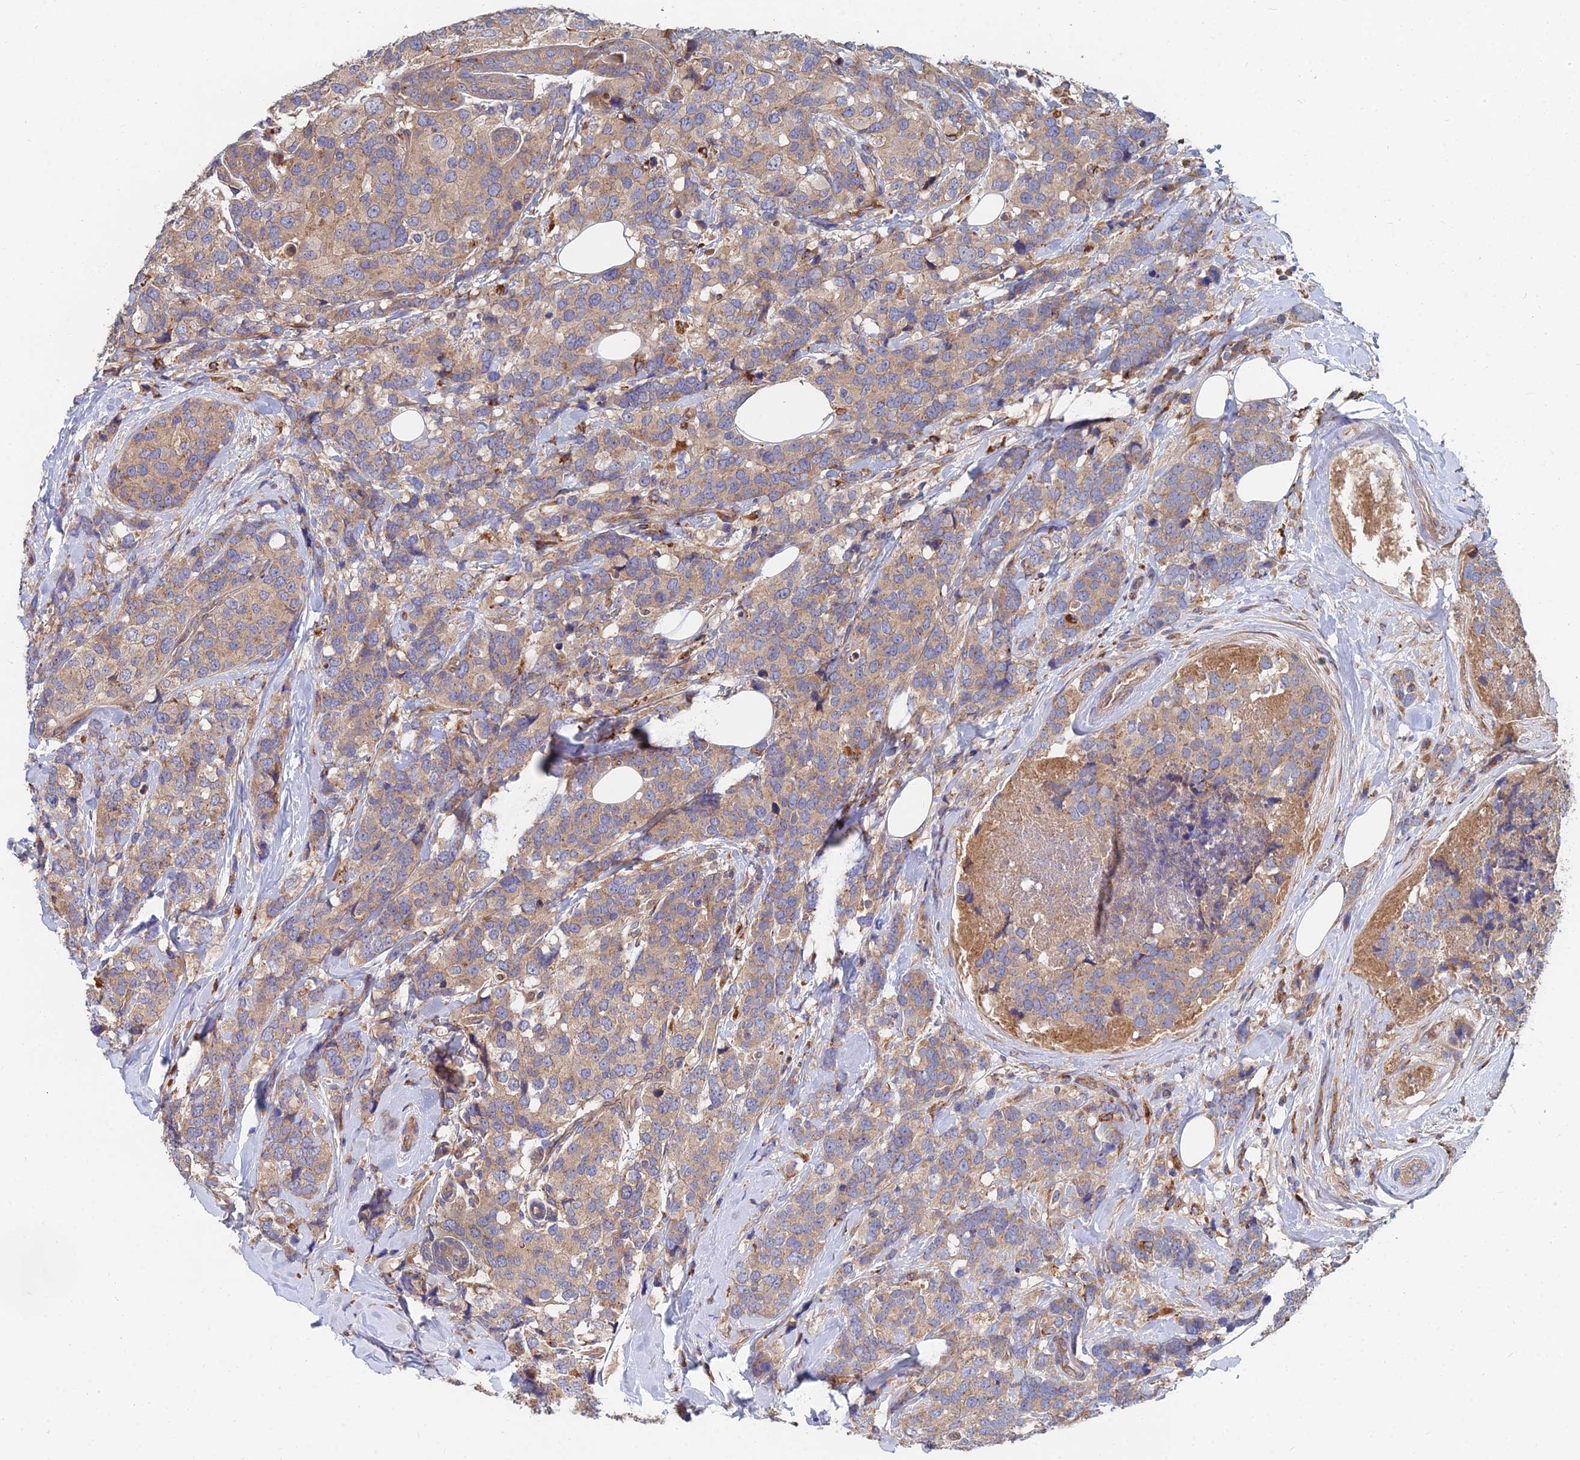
{"staining": {"intensity": "weak", "quantity": ">75%", "location": "cytoplasmic/membranous"}, "tissue": "breast cancer", "cell_type": "Tumor cells", "image_type": "cancer", "snomed": [{"axis": "morphology", "description": "Lobular carcinoma"}, {"axis": "topography", "description": "Breast"}], "caption": "A brown stain highlights weak cytoplasmic/membranous positivity of a protein in breast lobular carcinoma tumor cells.", "gene": "CCZ1", "patient": {"sex": "female", "age": 59}}